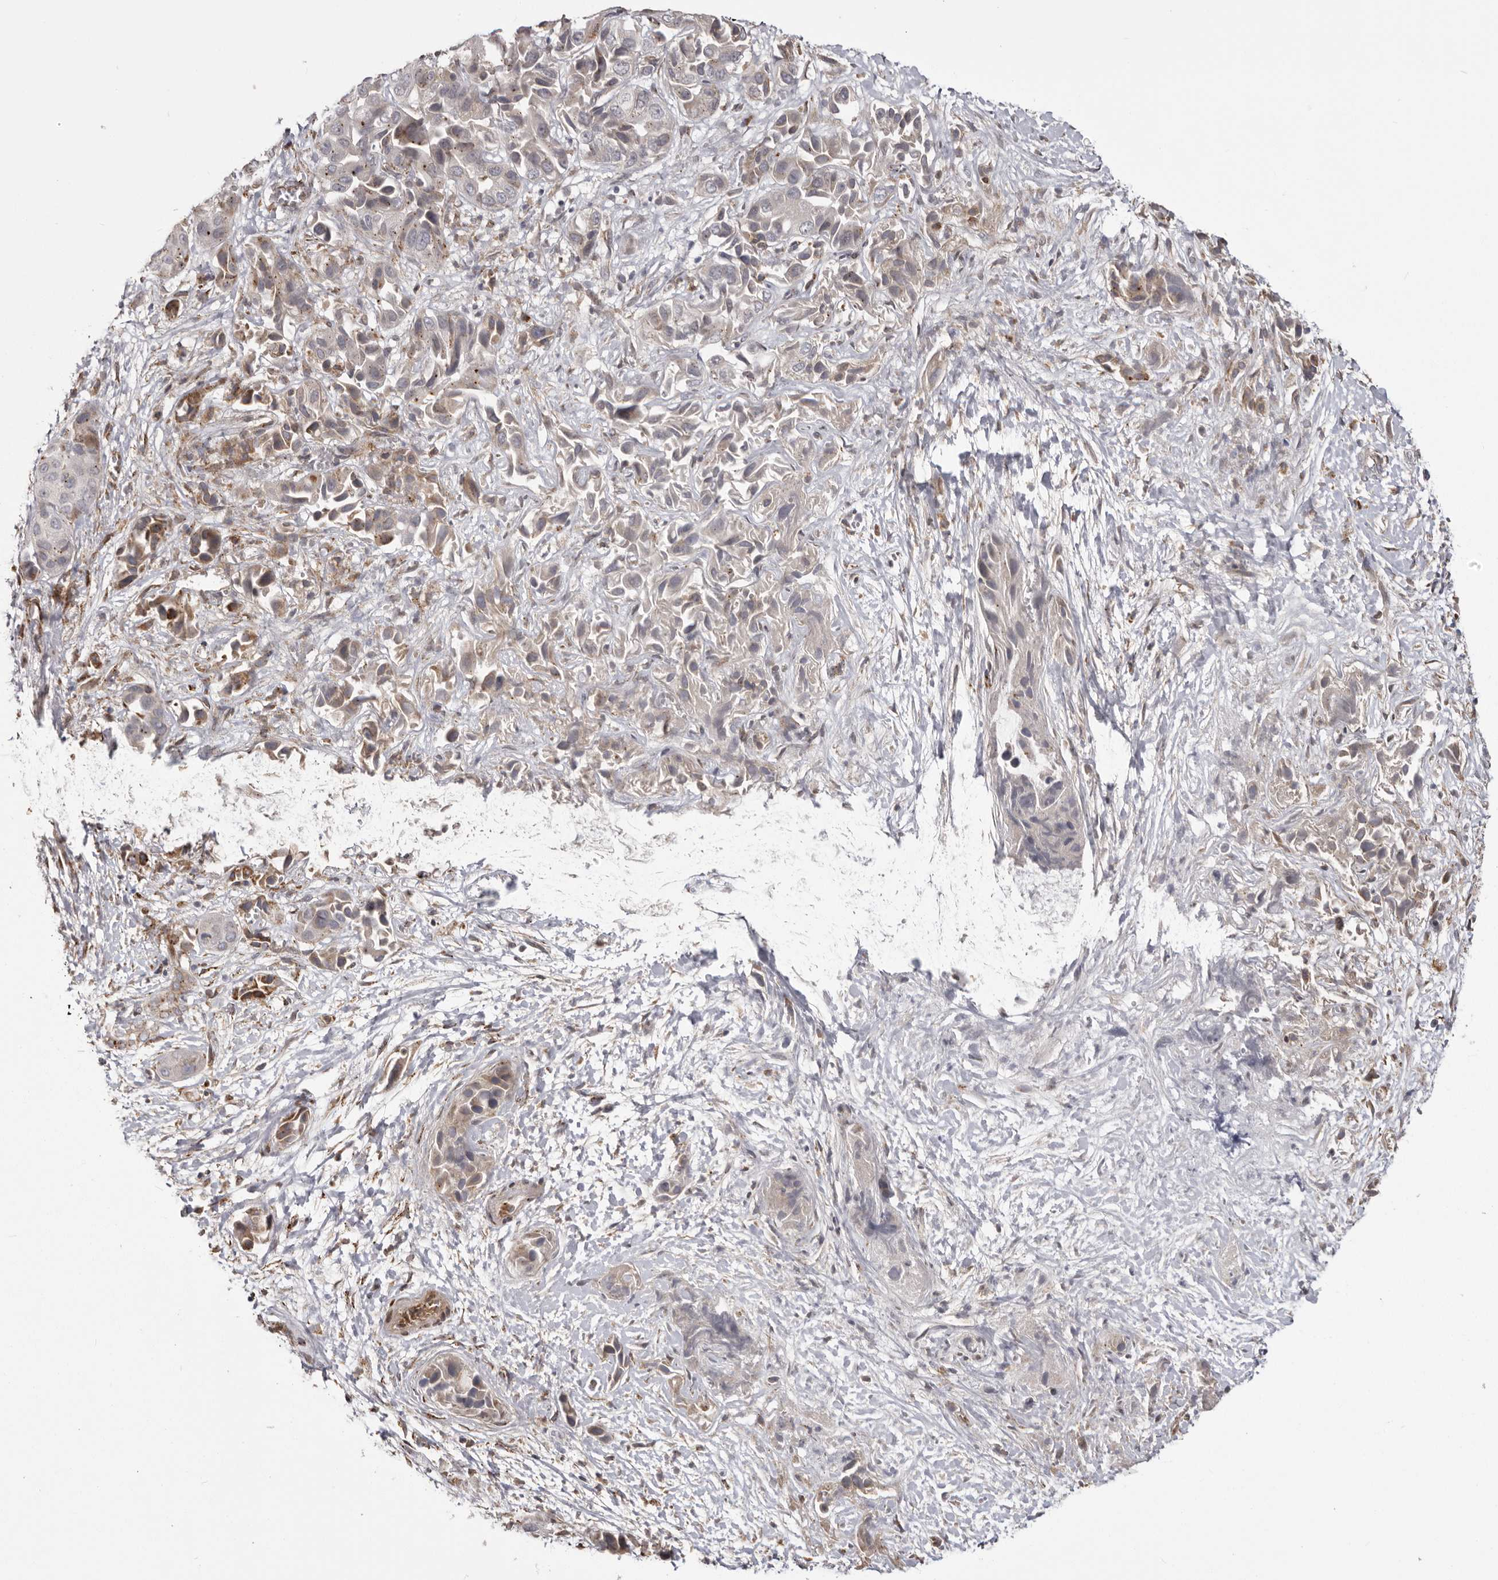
{"staining": {"intensity": "weak", "quantity": "25%-75%", "location": "cytoplasmic/membranous"}, "tissue": "liver cancer", "cell_type": "Tumor cells", "image_type": "cancer", "snomed": [{"axis": "morphology", "description": "Cholangiocarcinoma"}, {"axis": "topography", "description": "Liver"}], "caption": "High-power microscopy captured an immunohistochemistry histopathology image of liver cancer, revealing weak cytoplasmic/membranous positivity in about 25%-75% of tumor cells.", "gene": "NUP43", "patient": {"sex": "female", "age": 52}}